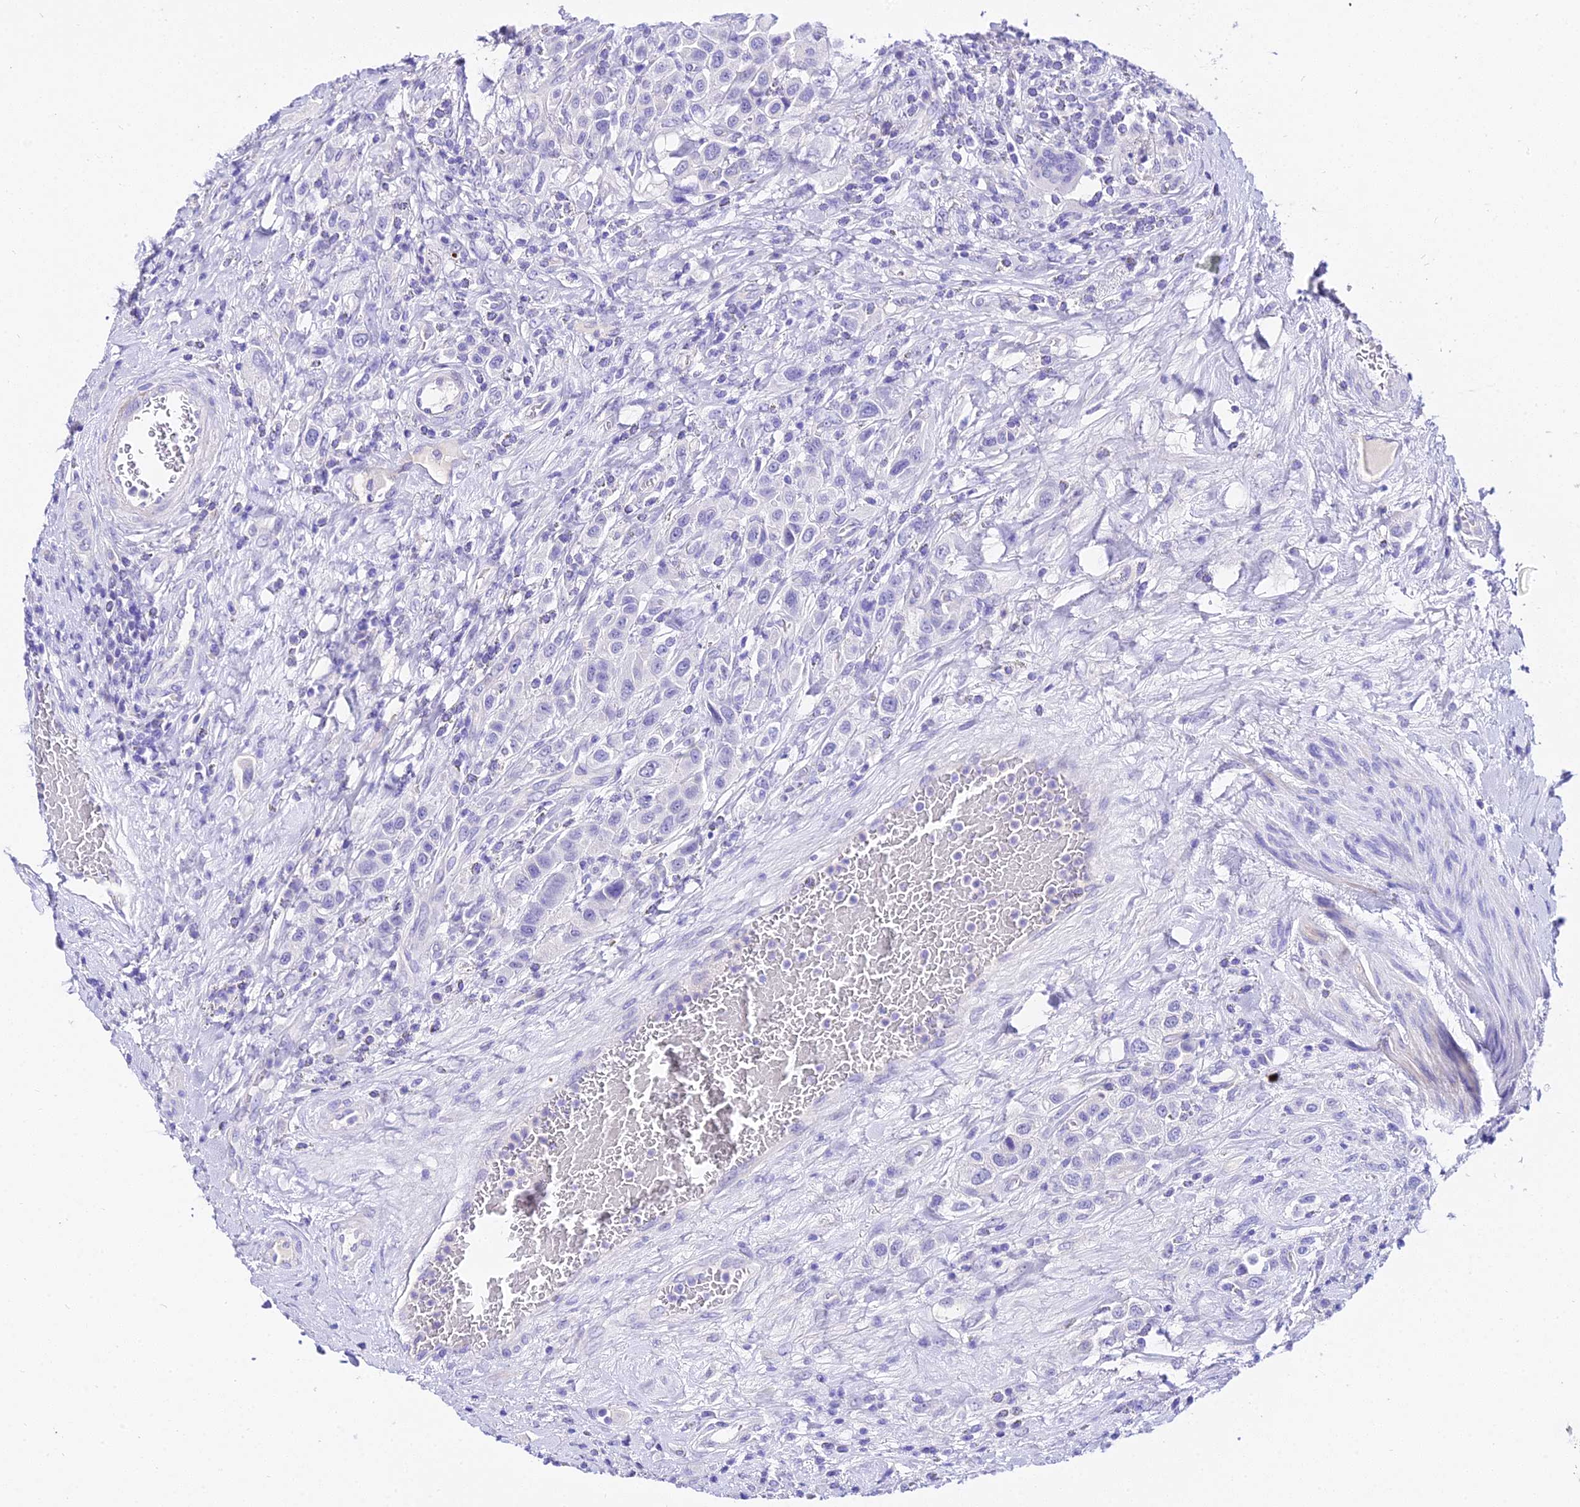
{"staining": {"intensity": "negative", "quantity": "none", "location": "none"}, "tissue": "urothelial cancer", "cell_type": "Tumor cells", "image_type": "cancer", "snomed": [{"axis": "morphology", "description": "Urothelial carcinoma, High grade"}, {"axis": "topography", "description": "Urinary bladder"}], "caption": "A micrograph of human urothelial carcinoma (high-grade) is negative for staining in tumor cells.", "gene": "DEFB106A", "patient": {"sex": "male", "age": 50}}